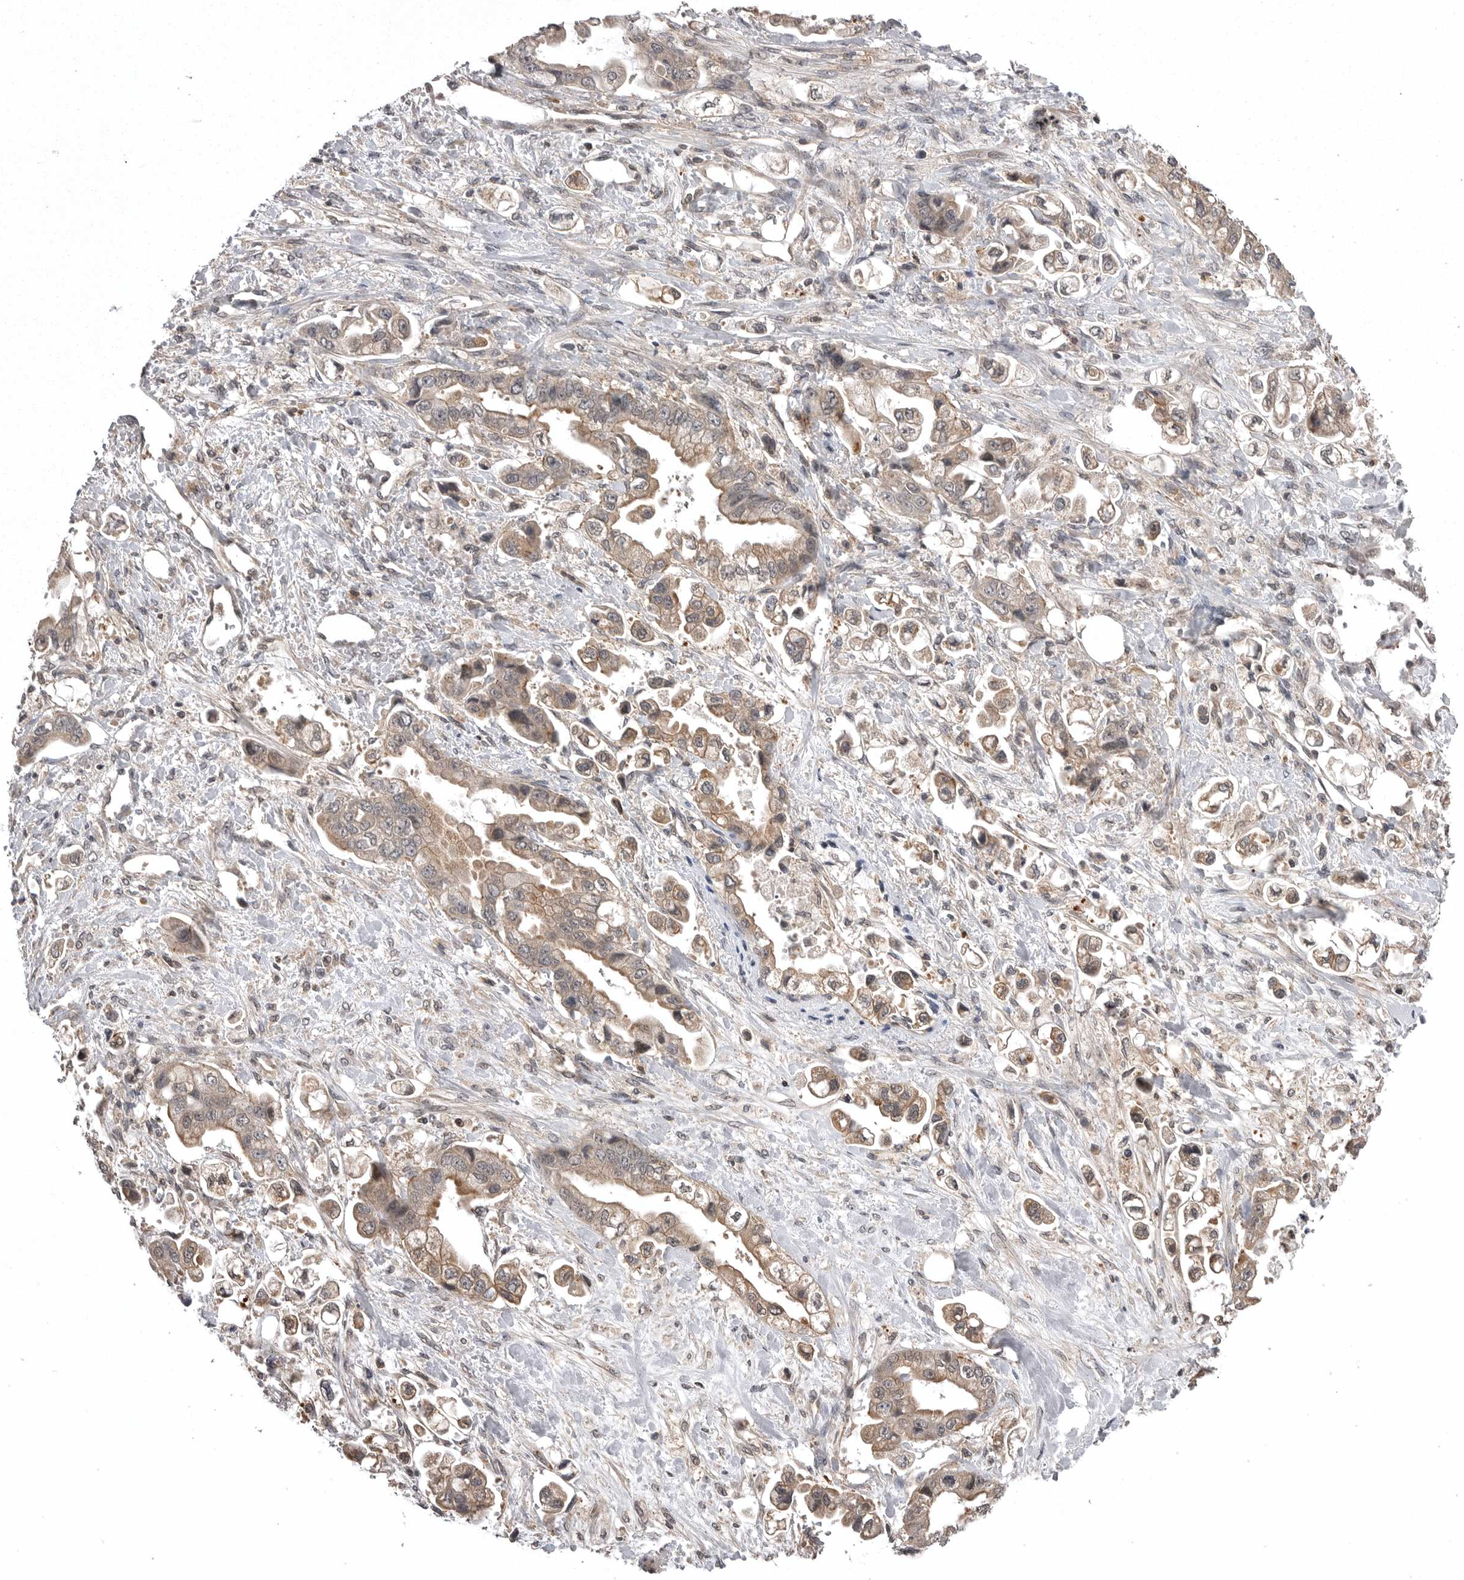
{"staining": {"intensity": "weak", "quantity": ">75%", "location": "cytoplasmic/membranous"}, "tissue": "stomach cancer", "cell_type": "Tumor cells", "image_type": "cancer", "snomed": [{"axis": "morphology", "description": "Adenocarcinoma, NOS"}, {"axis": "topography", "description": "Stomach"}], "caption": "Protein expression analysis of human stomach cancer (adenocarcinoma) reveals weak cytoplasmic/membranous staining in approximately >75% of tumor cells.", "gene": "AOAH", "patient": {"sex": "male", "age": 62}}